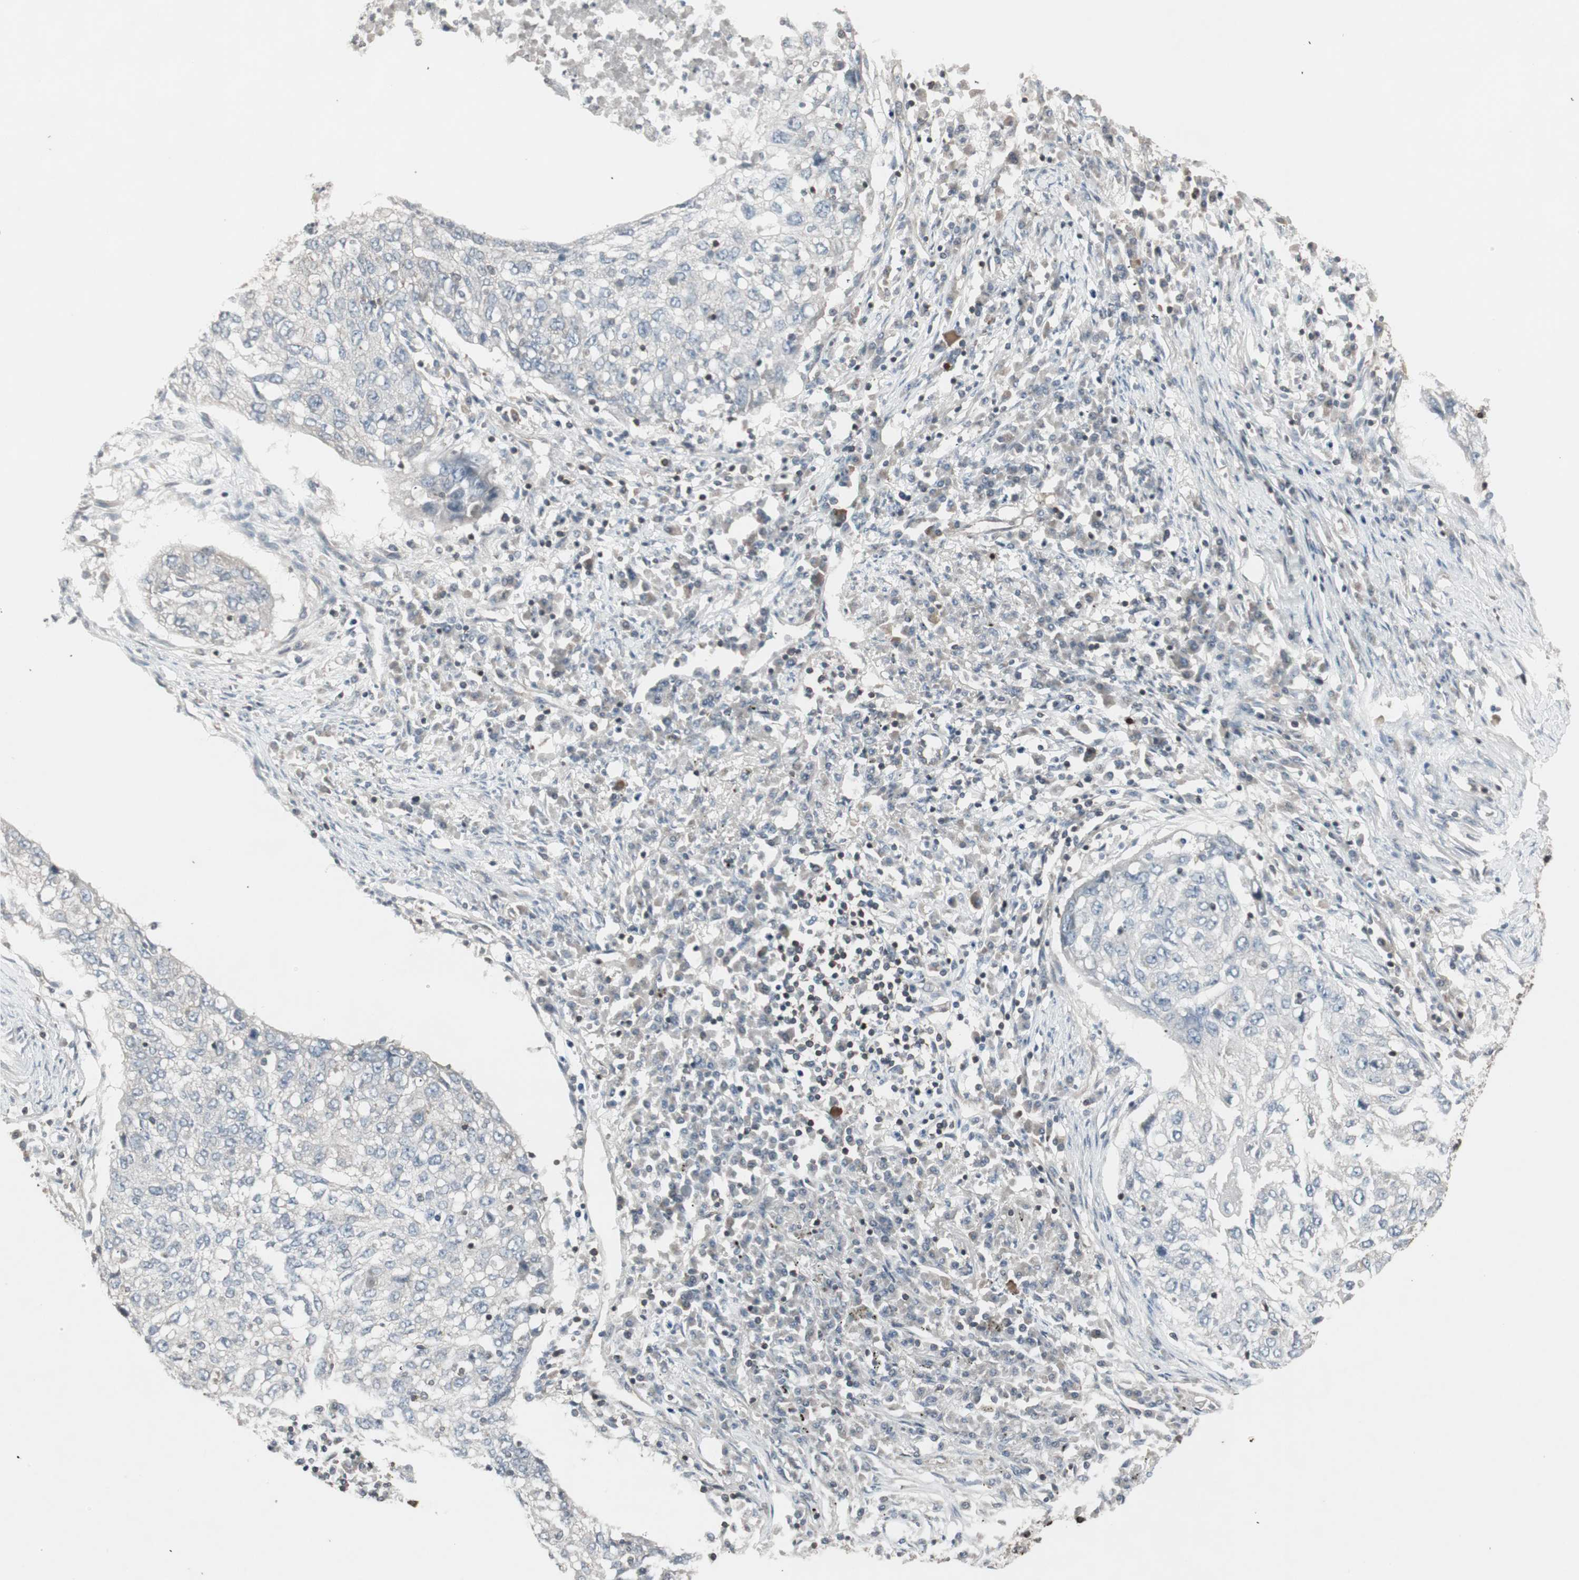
{"staining": {"intensity": "negative", "quantity": "none", "location": "none"}, "tissue": "lung cancer", "cell_type": "Tumor cells", "image_type": "cancer", "snomed": [{"axis": "morphology", "description": "Squamous cell carcinoma, NOS"}, {"axis": "topography", "description": "Lung"}], "caption": "IHC image of neoplastic tissue: lung cancer stained with DAB demonstrates no significant protein staining in tumor cells.", "gene": "ARHGEF1", "patient": {"sex": "female", "age": 63}}